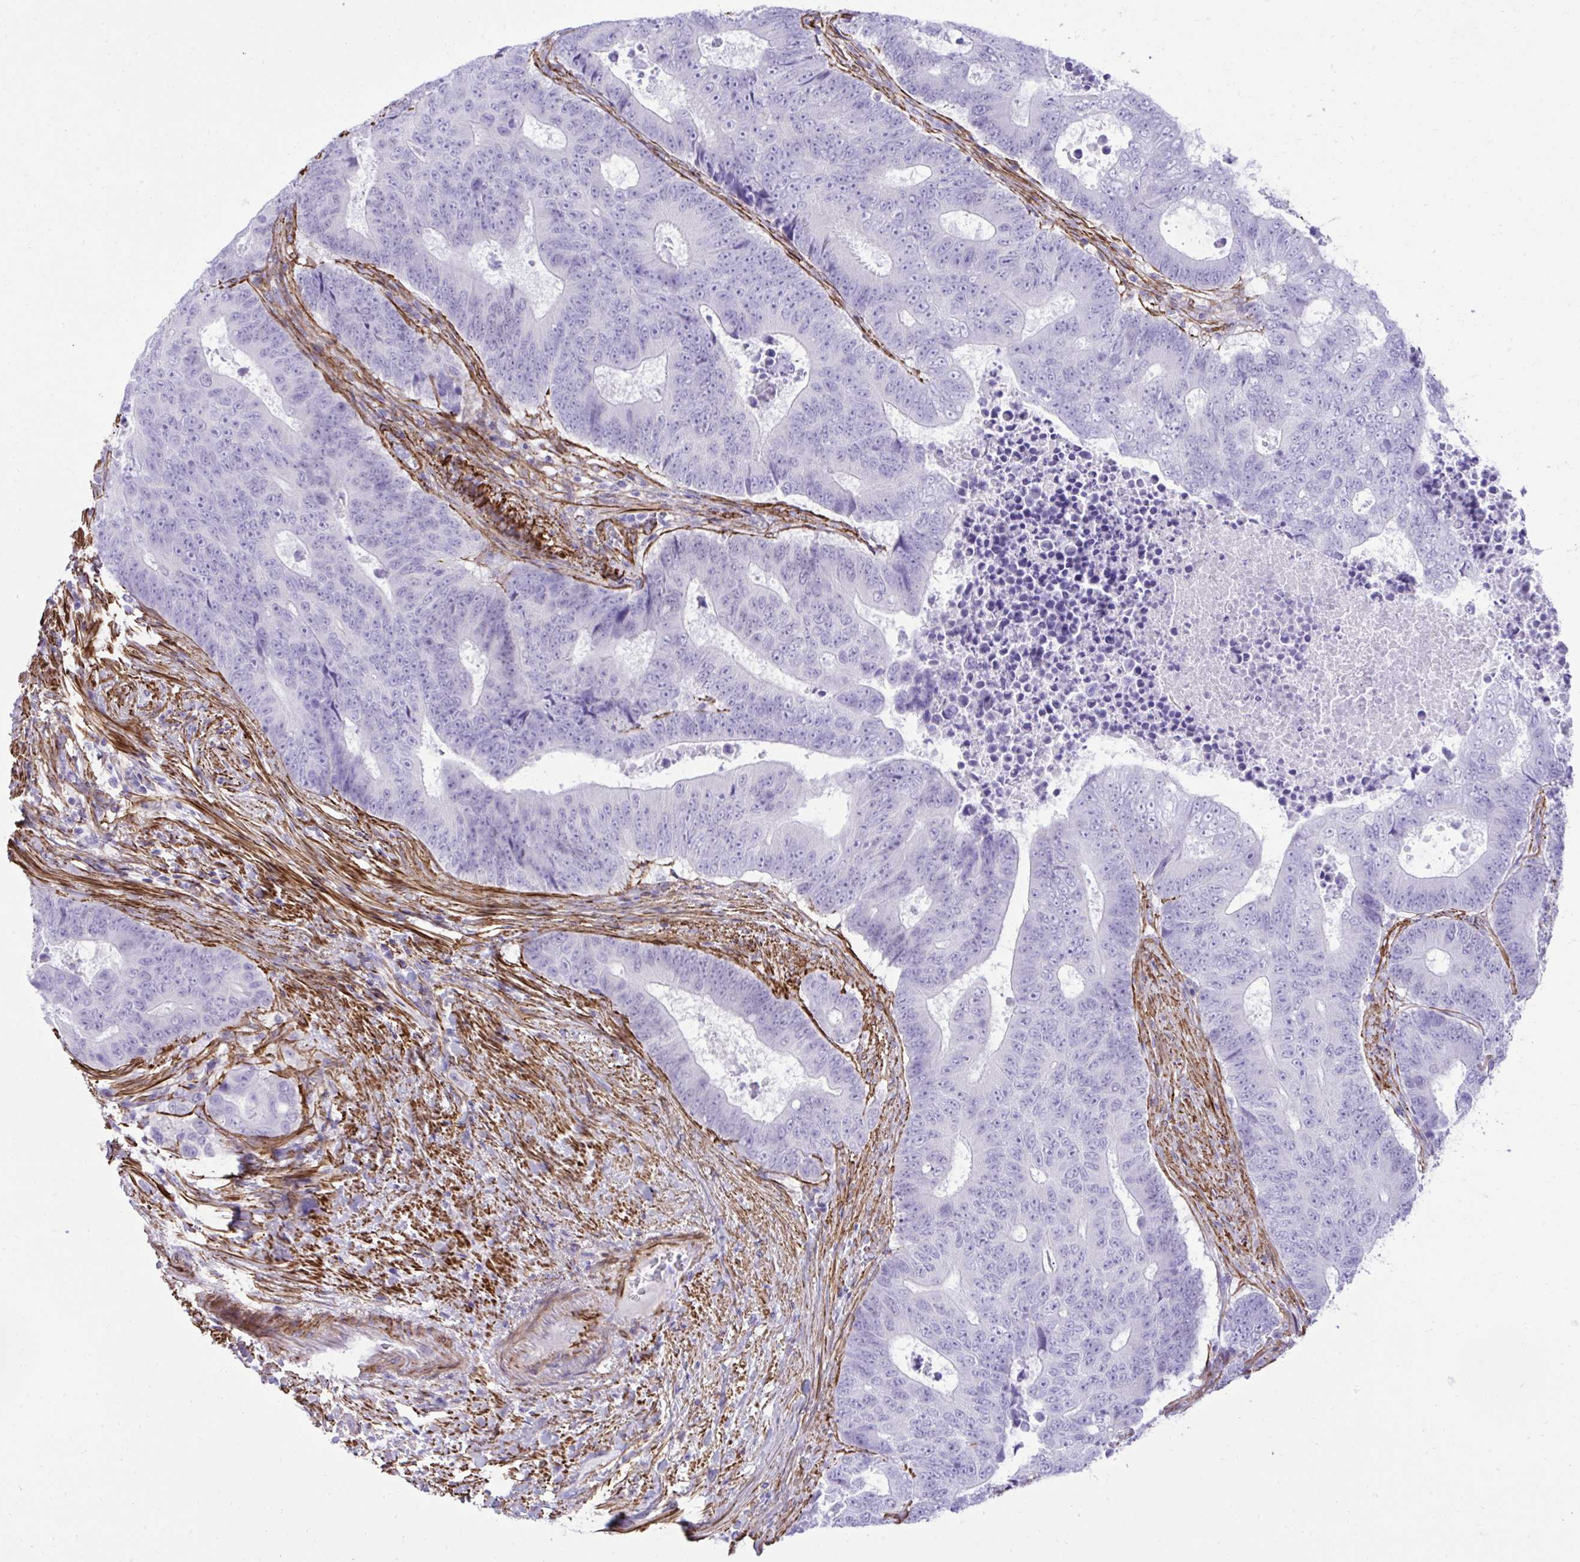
{"staining": {"intensity": "negative", "quantity": "none", "location": "none"}, "tissue": "colorectal cancer", "cell_type": "Tumor cells", "image_type": "cancer", "snomed": [{"axis": "morphology", "description": "Adenocarcinoma, NOS"}, {"axis": "topography", "description": "Colon"}], "caption": "Immunohistochemical staining of human colorectal adenocarcinoma shows no significant positivity in tumor cells.", "gene": "PITPNM3", "patient": {"sex": "female", "age": 48}}